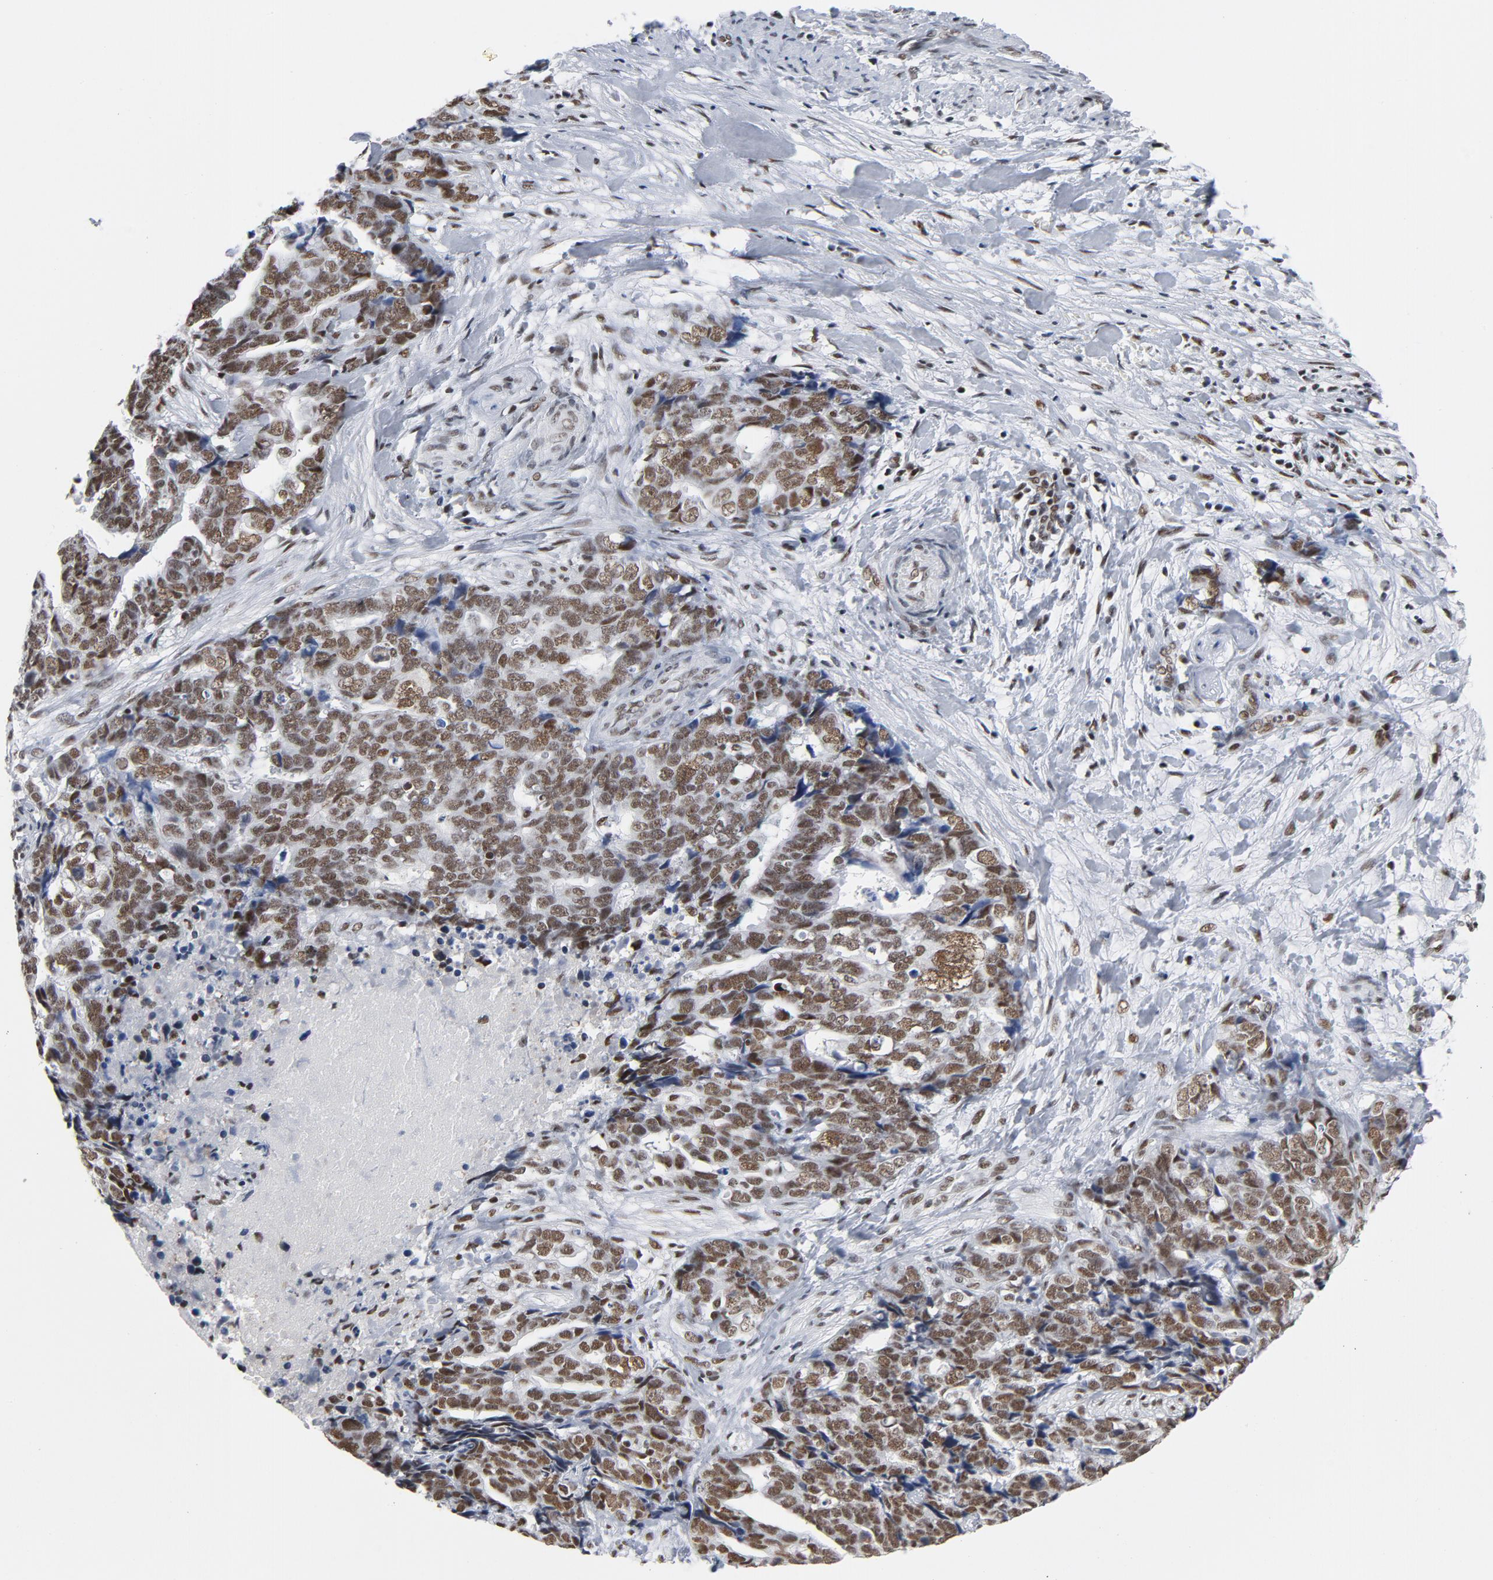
{"staining": {"intensity": "moderate", "quantity": ">75%", "location": "nuclear"}, "tissue": "ovarian cancer", "cell_type": "Tumor cells", "image_type": "cancer", "snomed": [{"axis": "morphology", "description": "Normal tissue, NOS"}, {"axis": "morphology", "description": "Cystadenocarcinoma, serous, NOS"}, {"axis": "topography", "description": "Fallopian tube"}, {"axis": "topography", "description": "Ovary"}], "caption": "Protein analysis of ovarian cancer tissue exhibits moderate nuclear staining in approximately >75% of tumor cells.", "gene": "CSTF2", "patient": {"sex": "female", "age": 56}}